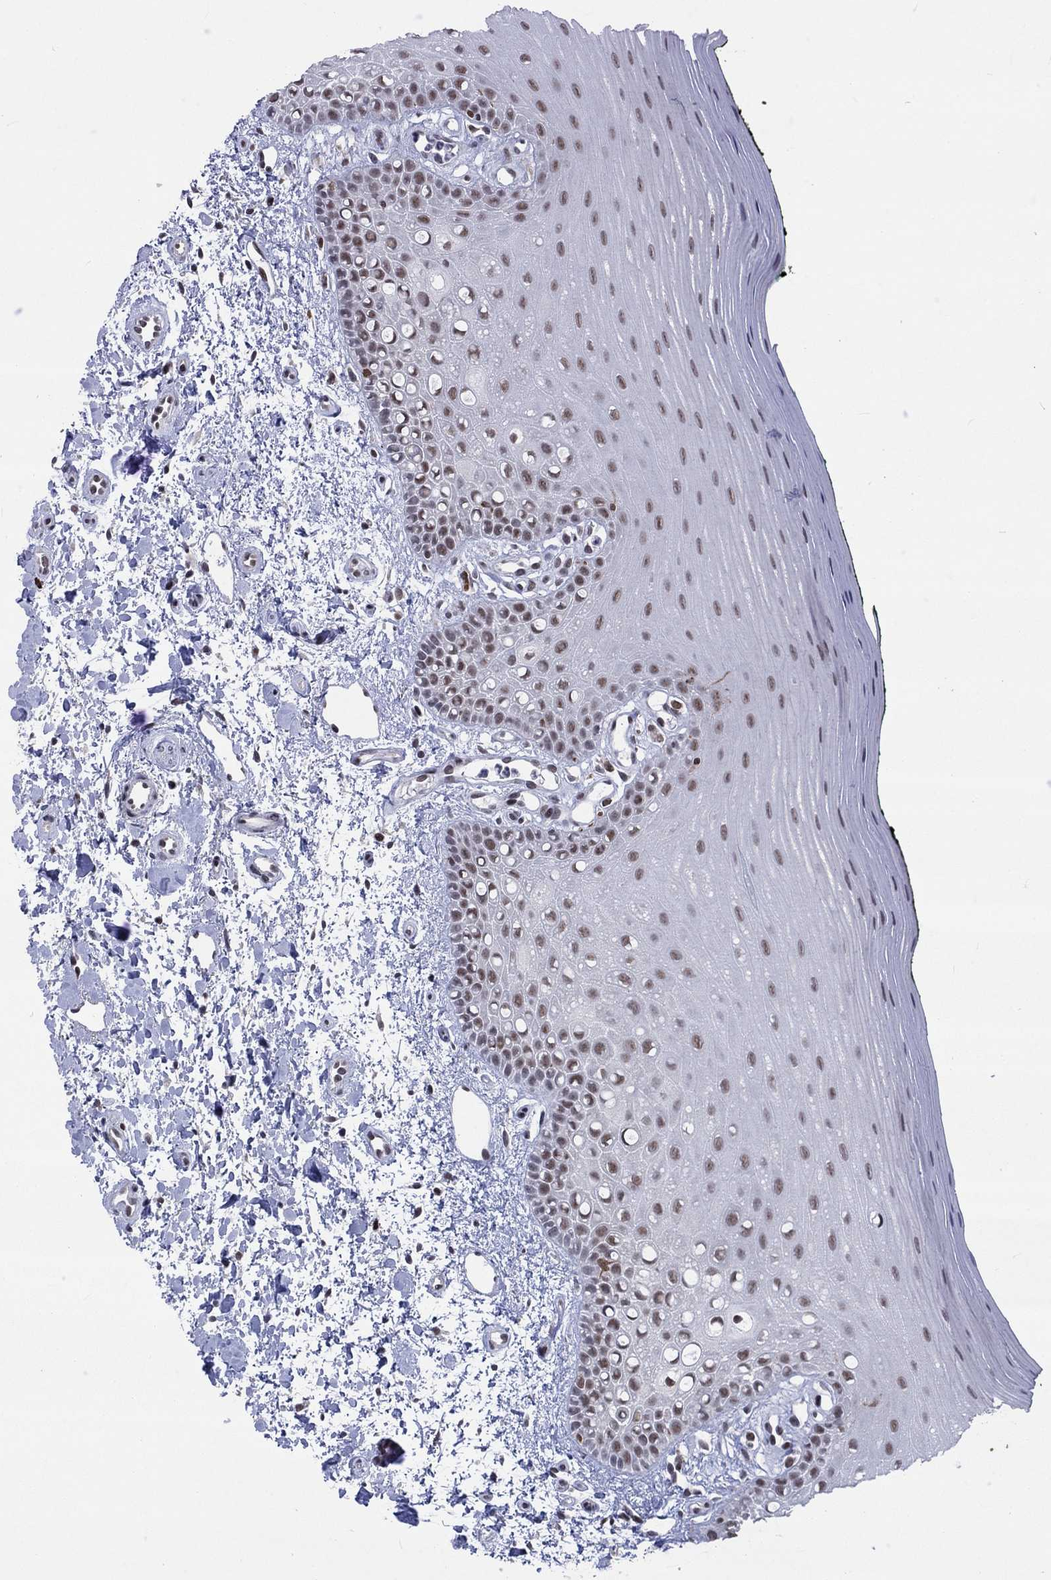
{"staining": {"intensity": "moderate", "quantity": "<25%", "location": "nuclear"}, "tissue": "oral mucosa", "cell_type": "Squamous epithelial cells", "image_type": "normal", "snomed": [{"axis": "morphology", "description": "Normal tissue, NOS"}, {"axis": "topography", "description": "Oral tissue"}], "caption": "Immunohistochemistry (DAB) staining of normal human oral mucosa demonstrates moderate nuclear protein expression in about <25% of squamous epithelial cells.", "gene": "HCFC1", "patient": {"sex": "female", "age": 78}}